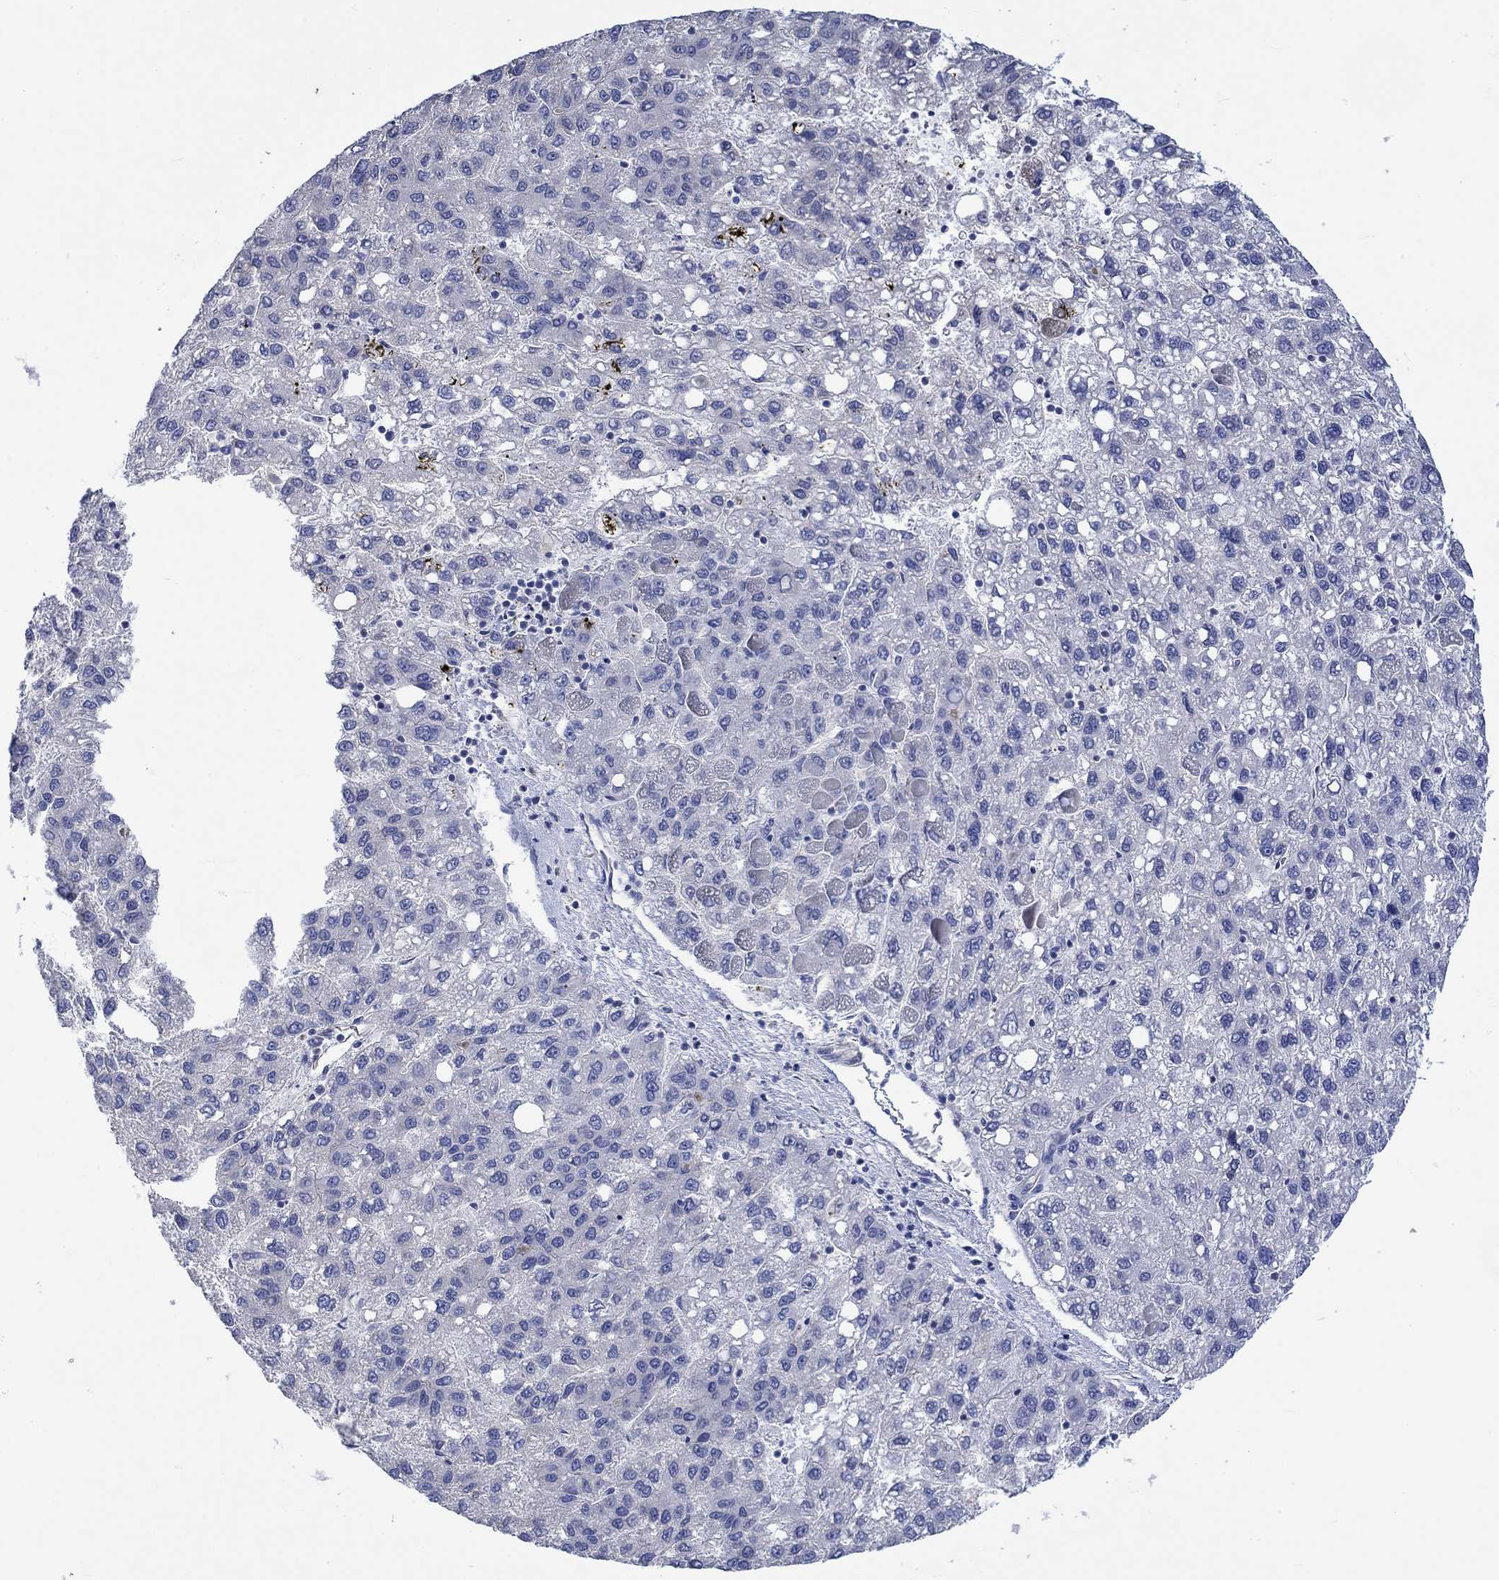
{"staining": {"intensity": "negative", "quantity": "none", "location": "none"}, "tissue": "liver cancer", "cell_type": "Tumor cells", "image_type": "cancer", "snomed": [{"axis": "morphology", "description": "Carcinoma, Hepatocellular, NOS"}, {"axis": "topography", "description": "Liver"}], "caption": "The photomicrograph demonstrates no significant staining in tumor cells of hepatocellular carcinoma (liver).", "gene": "AGRP", "patient": {"sex": "female", "age": 82}}